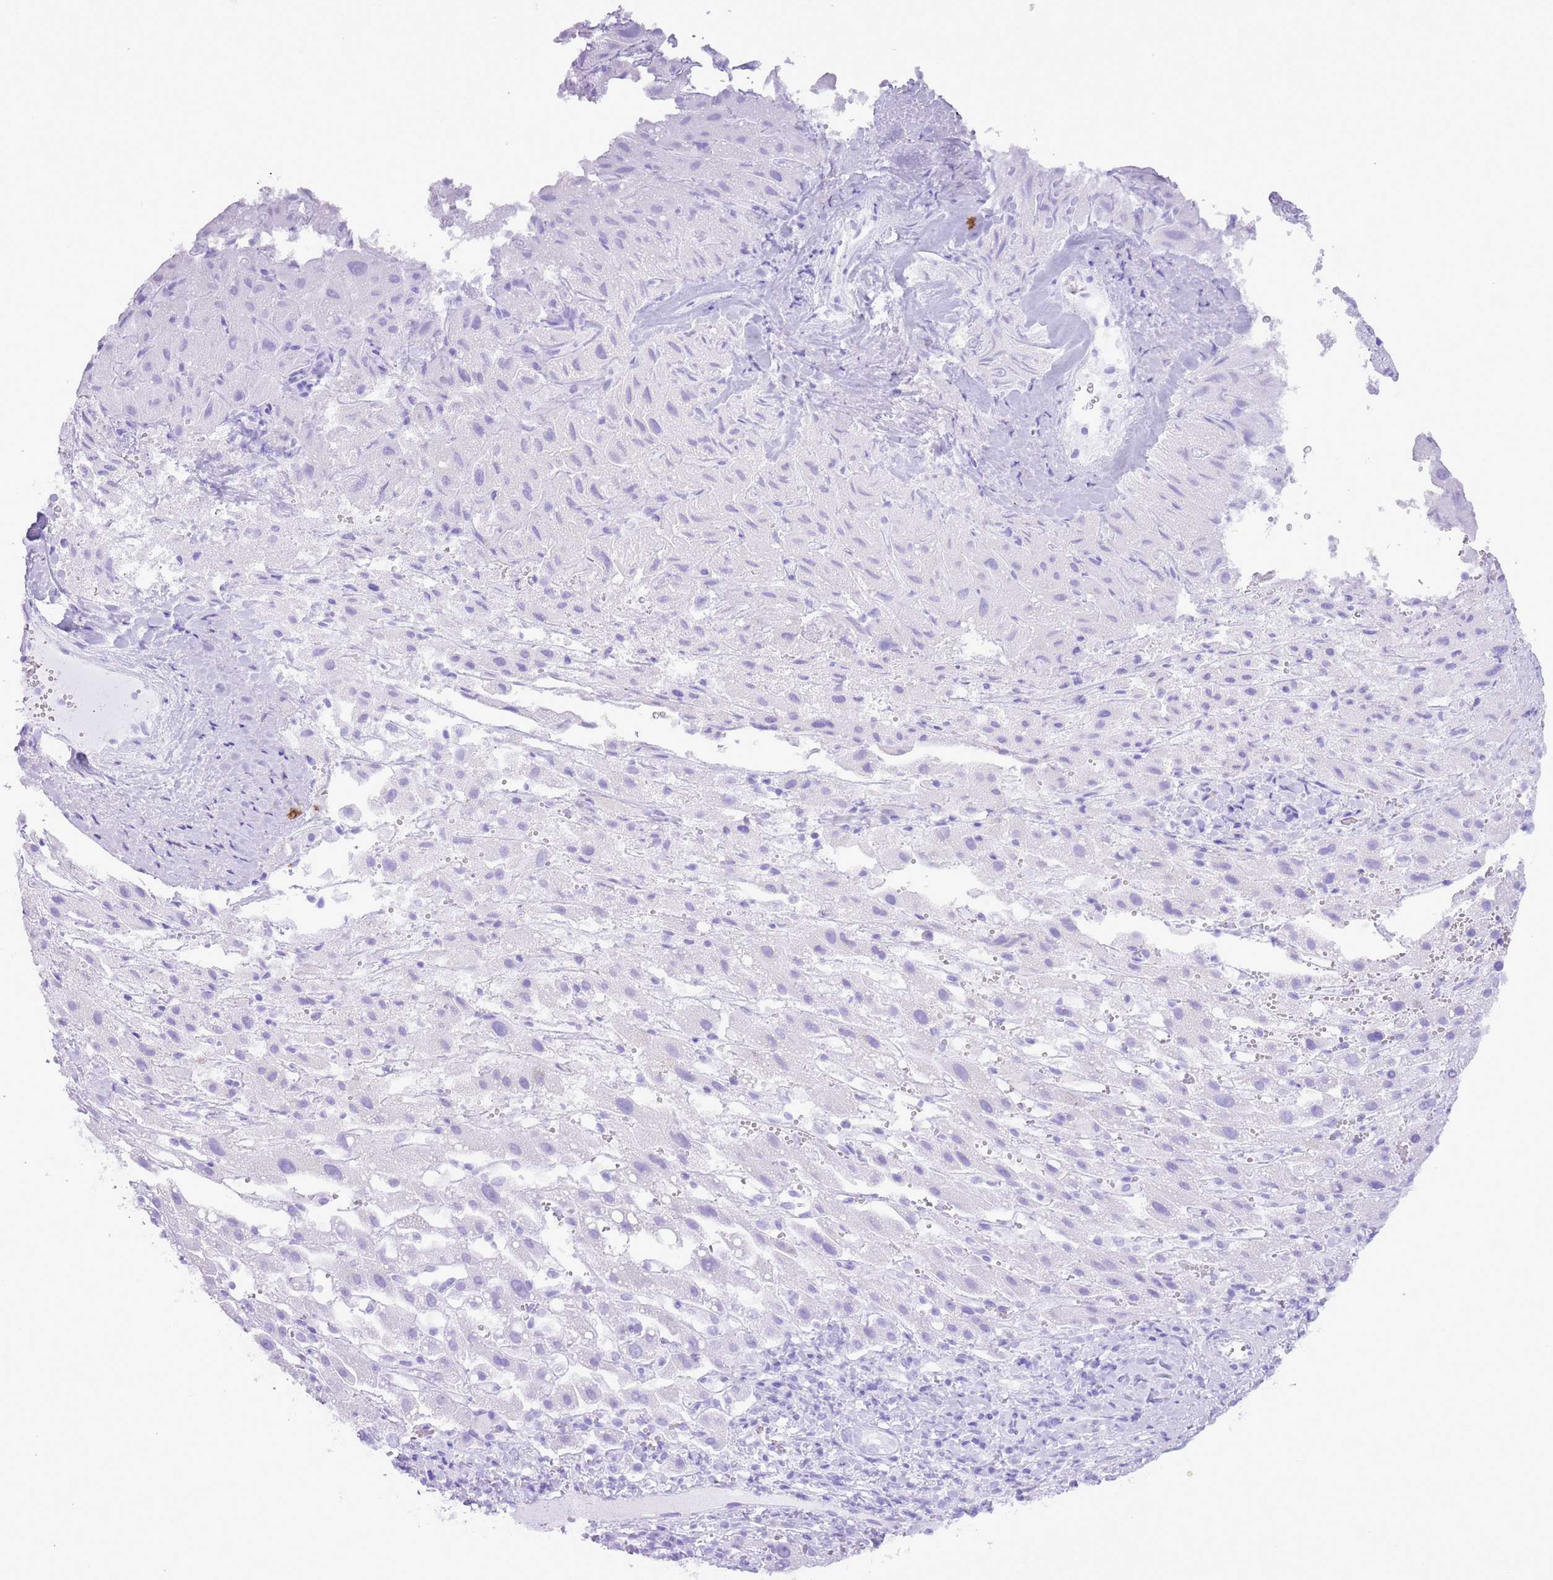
{"staining": {"intensity": "negative", "quantity": "none", "location": "none"}, "tissue": "liver cancer", "cell_type": "Tumor cells", "image_type": "cancer", "snomed": [{"axis": "morphology", "description": "Carcinoma, Hepatocellular, NOS"}, {"axis": "topography", "description": "Liver"}], "caption": "The IHC micrograph has no significant staining in tumor cells of liver cancer (hepatocellular carcinoma) tissue.", "gene": "GMNN", "patient": {"sex": "female", "age": 58}}